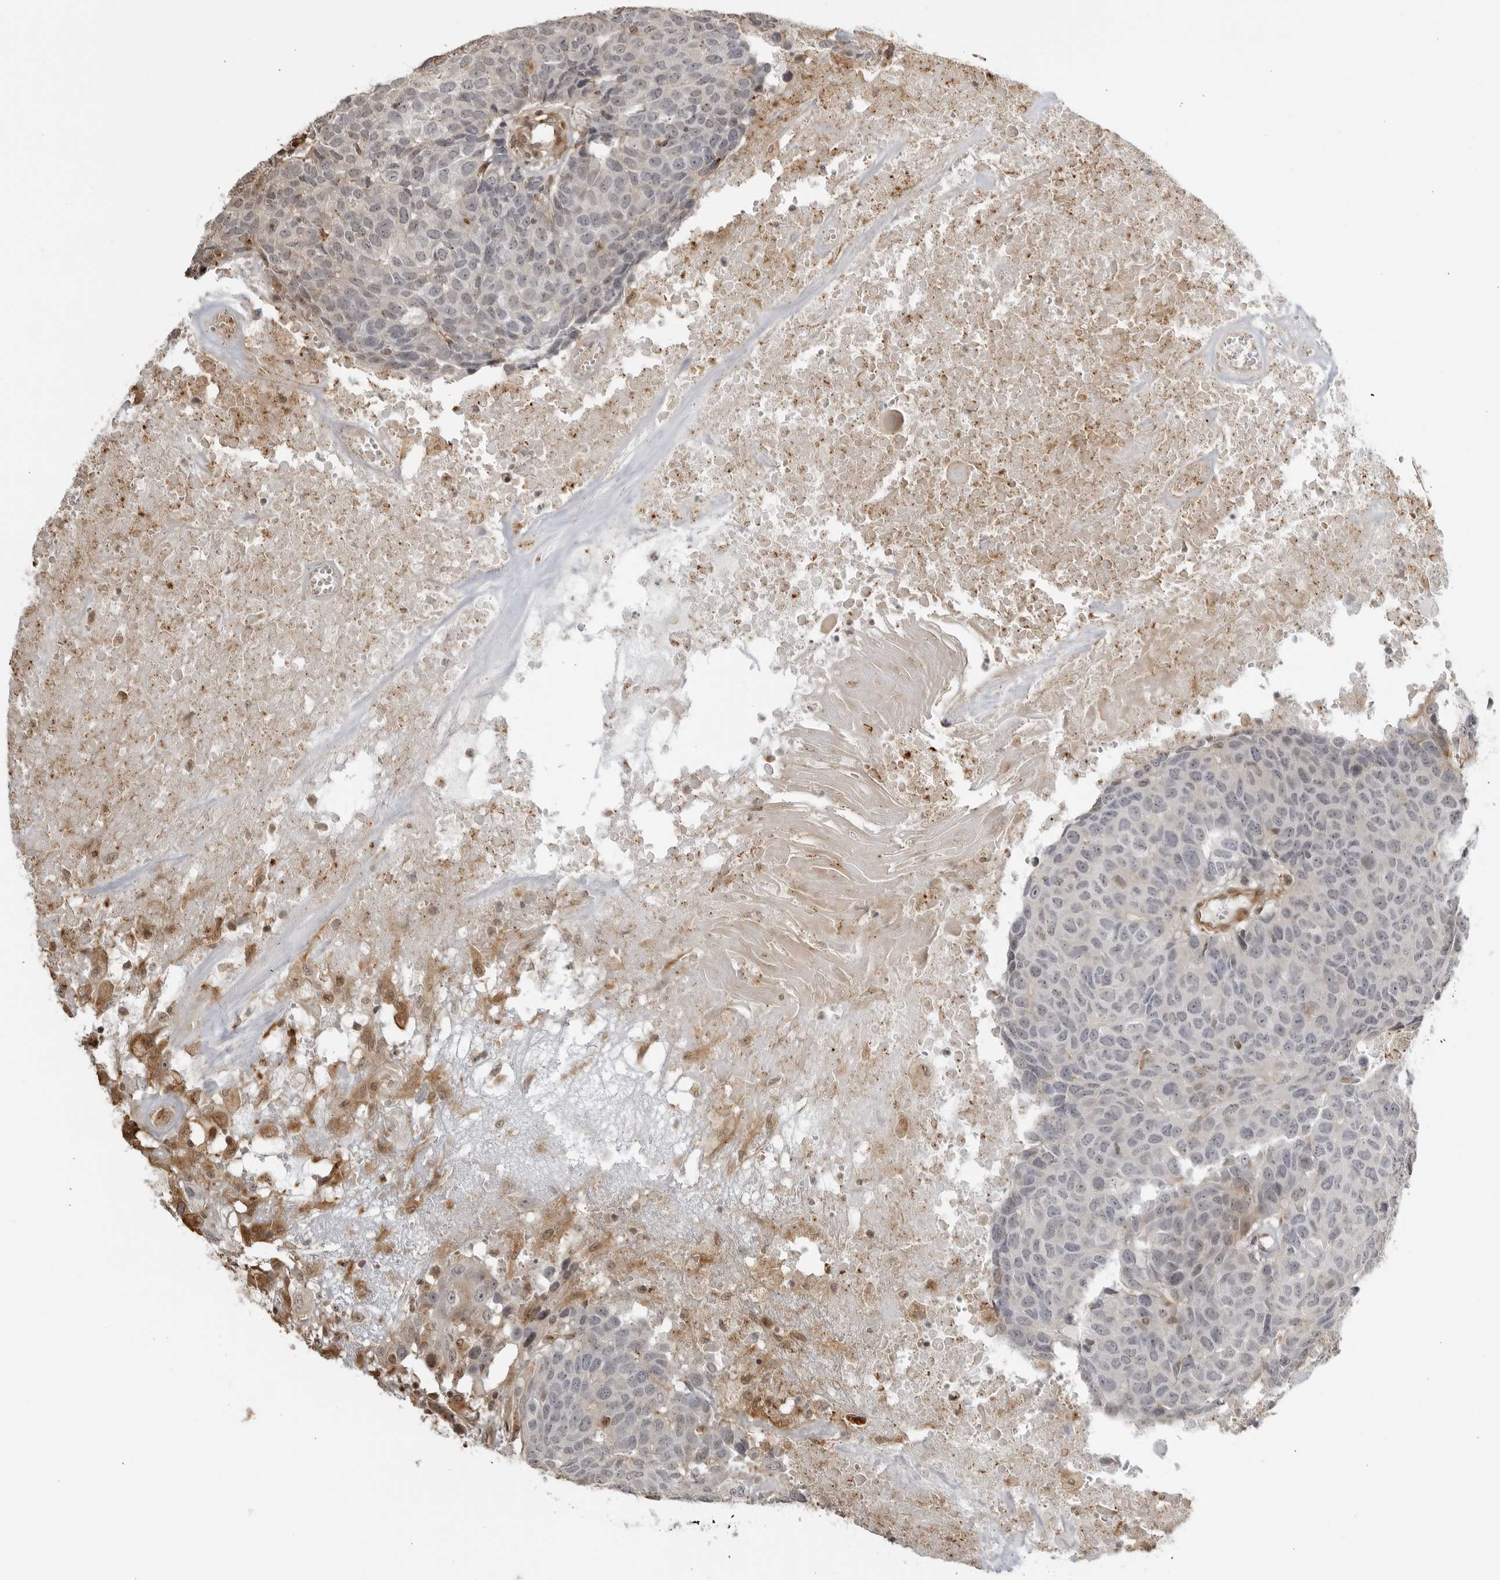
{"staining": {"intensity": "negative", "quantity": "none", "location": "none"}, "tissue": "head and neck cancer", "cell_type": "Tumor cells", "image_type": "cancer", "snomed": [{"axis": "morphology", "description": "Squamous cell carcinoma, NOS"}, {"axis": "topography", "description": "Head-Neck"}], "caption": "Immunohistochemistry (IHC) of head and neck squamous cell carcinoma displays no staining in tumor cells.", "gene": "TCF21", "patient": {"sex": "male", "age": 66}}